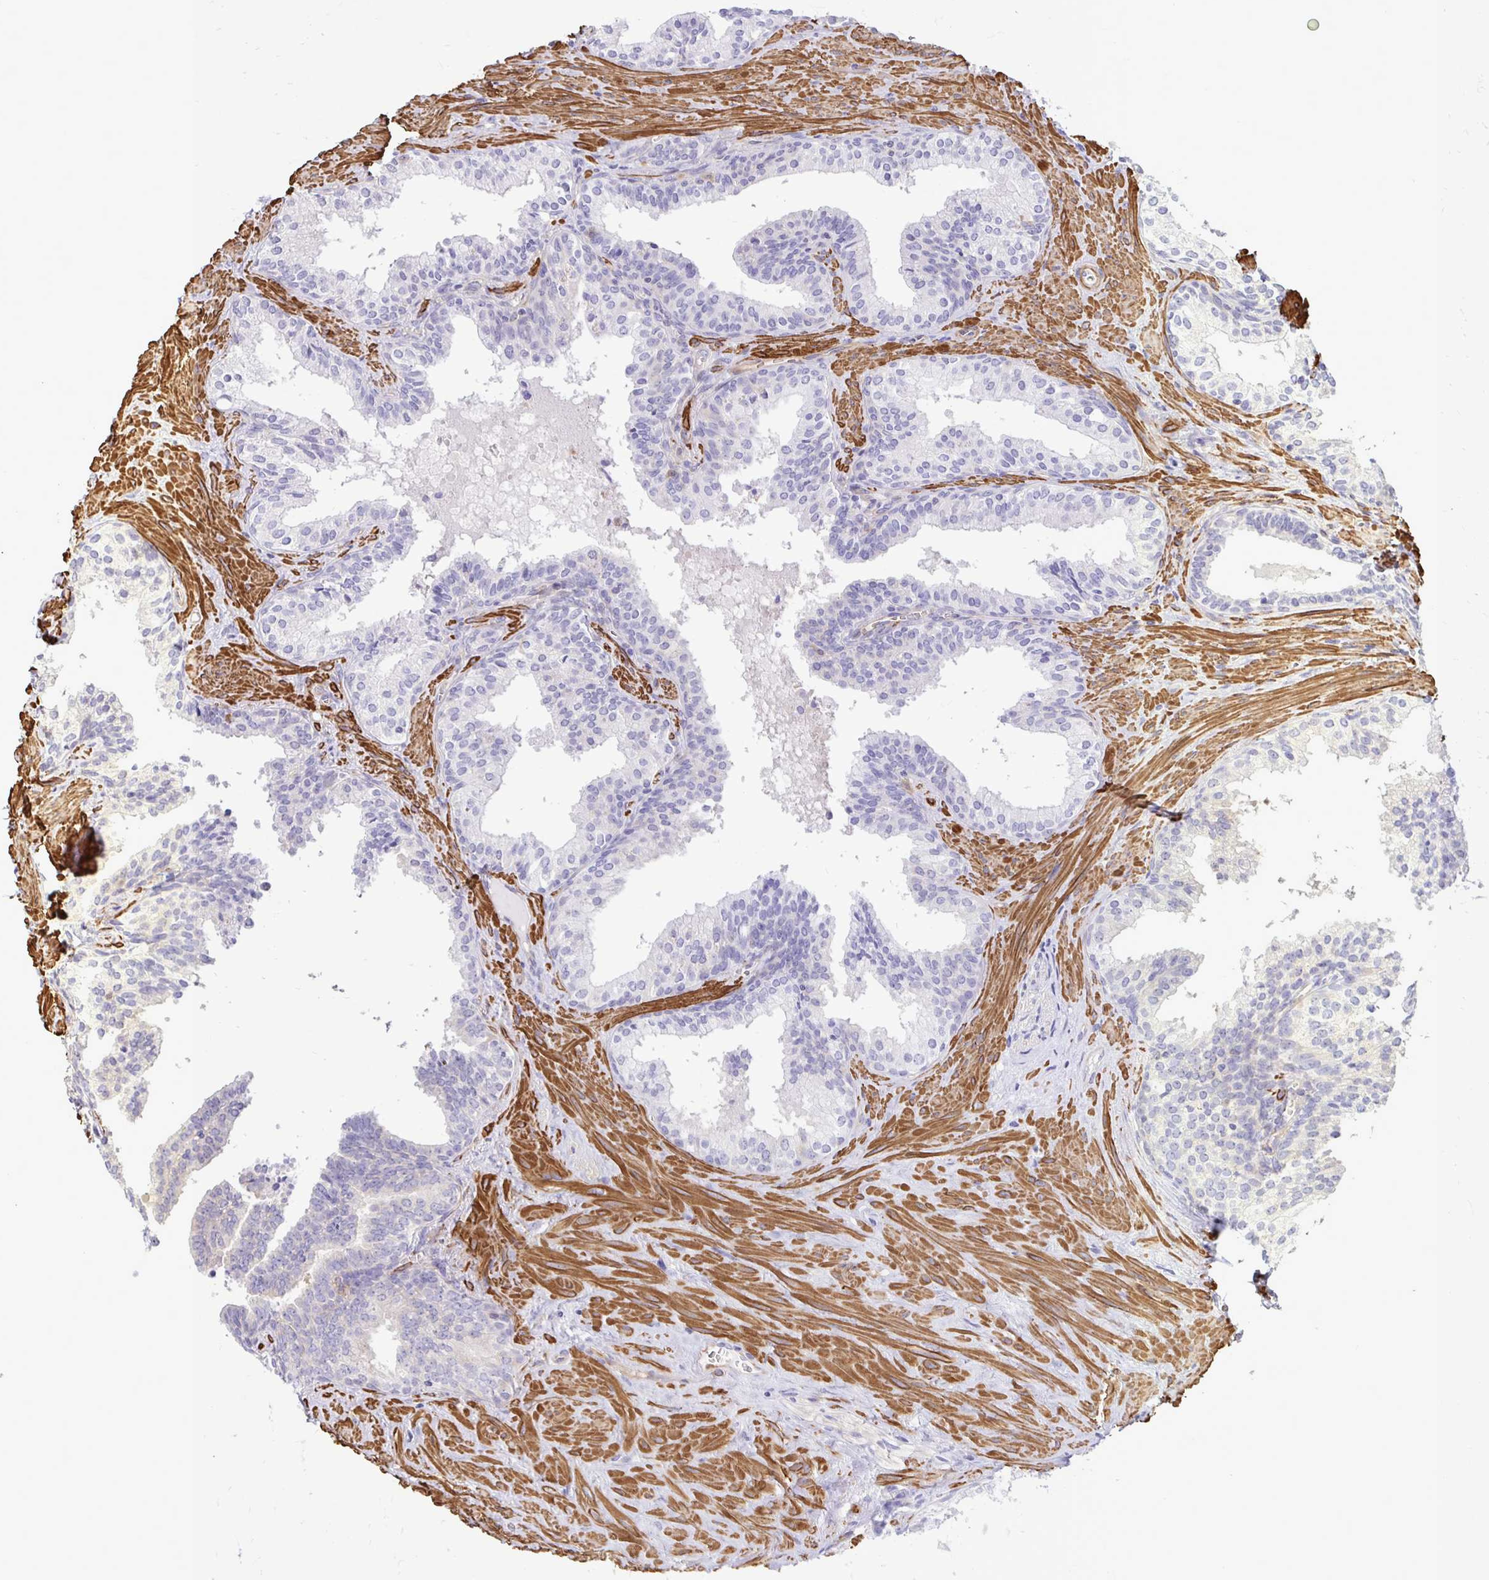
{"staining": {"intensity": "negative", "quantity": "none", "location": "none"}, "tissue": "prostate cancer", "cell_type": "Tumor cells", "image_type": "cancer", "snomed": [{"axis": "morphology", "description": "Adenocarcinoma, High grade"}, {"axis": "topography", "description": "Prostate"}], "caption": "High magnification brightfield microscopy of prostate high-grade adenocarcinoma stained with DAB (brown) and counterstained with hematoxylin (blue): tumor cells show no significant expression.", "gene": "CTPS1", "patient": {"sex": "male", "age": 68}}